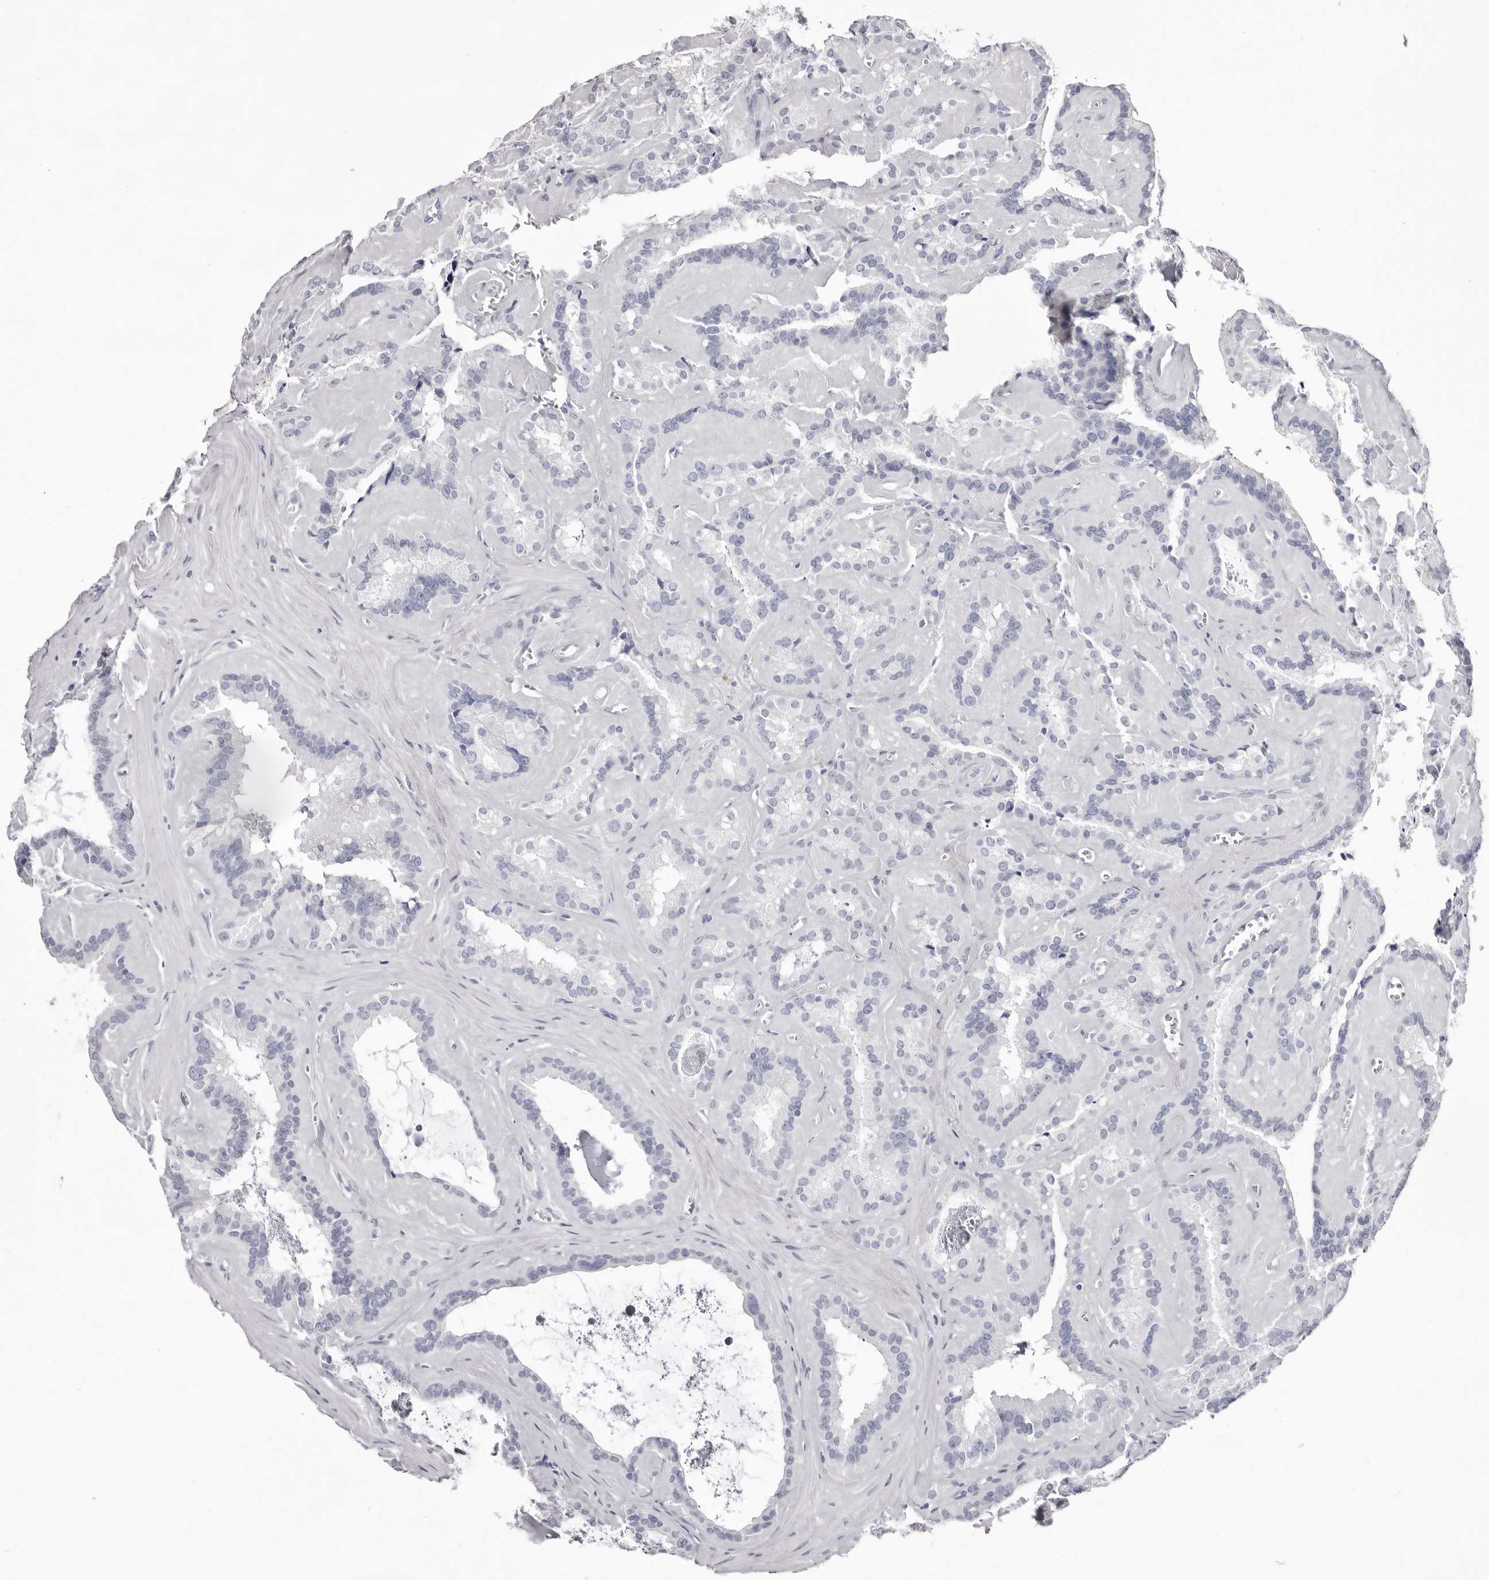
{"staining": {"intensity": "negative", "quantity": "none", "location": "none"}, "tissue": "seminal vesicle", "cell_type": "Glandular cells", "image_type": "normal", "snomed": [{"axis": "morphology", "description": "Normal tissue, NOS"}, {"axis": "topography", "description": "Prostate"}, {"axis": "topography", "description": "Seminal veicle"}], "caption": "DAB immunohistochemical staining of unremarkable human seminal vesicle displays no significant positivity in glandular cells. (DAB IHC with hematoxylin counter stain).", "gene": "LPO", "patient": {"sex": "male", "age": 59}}